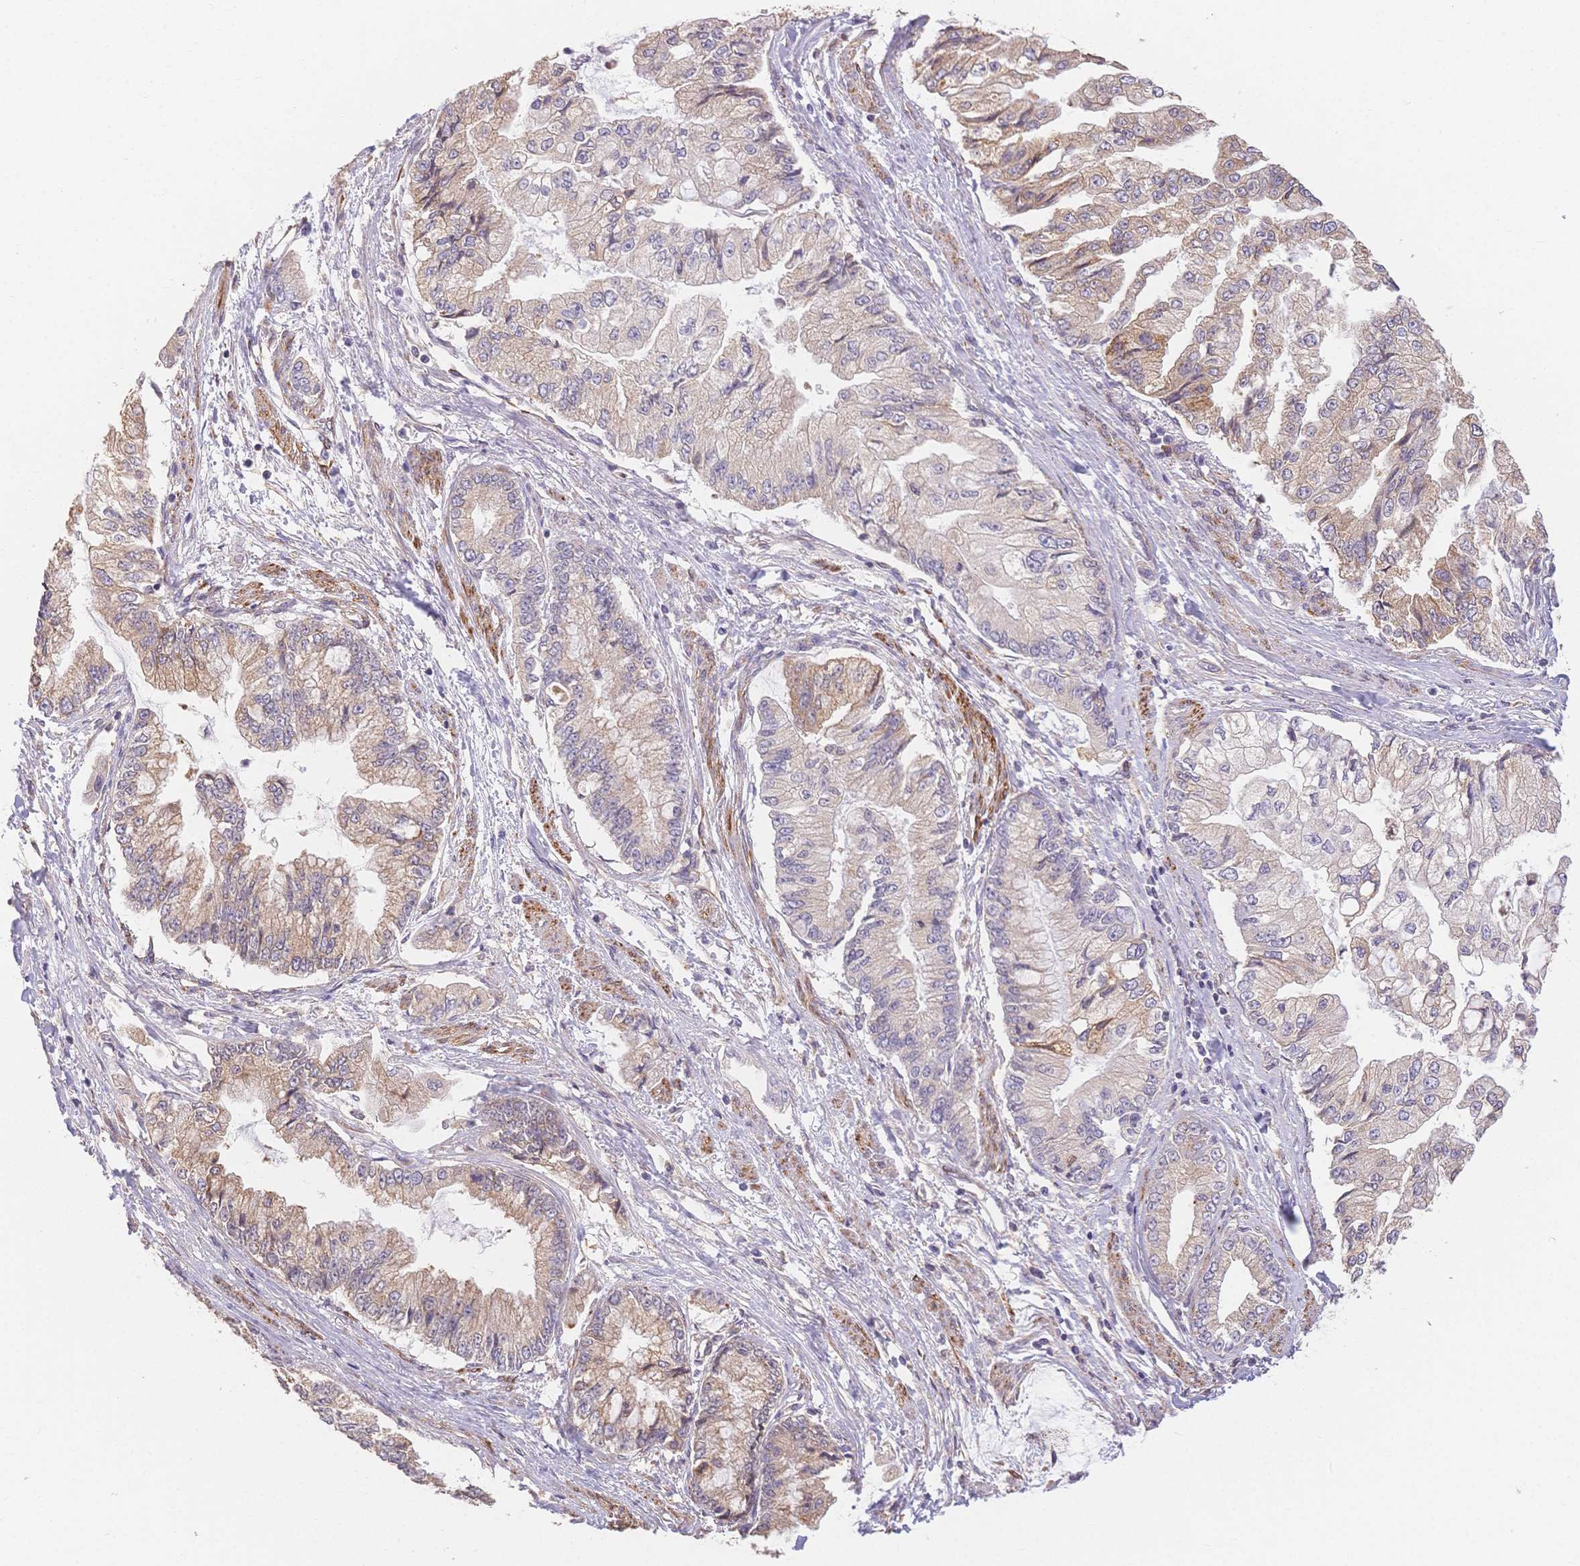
{"staining": {"intensity": "weak", "quantity": "25%-75%", "location": "cytoplasmic/membranous"}, "tissue": "stomach cancer", "cell_type": "Tumor cells", "image_type": "cancer", "snomed": [{"axis": "morphology", "description": "Adenocarcinoma, NOS"}, {"axis": "topography", "description": "Stomach, upper"}], "caption": "A high-resolution histopathology image shows immunohistochemistry staining of stomach cancer (adenocarcinoma), which demonstrates weak cytoplasmic/membranous staining in approximately 25%-75% of tumor cells.", "gene": "HS3ST5", "patient": {"sex": "female", "age": 74}}